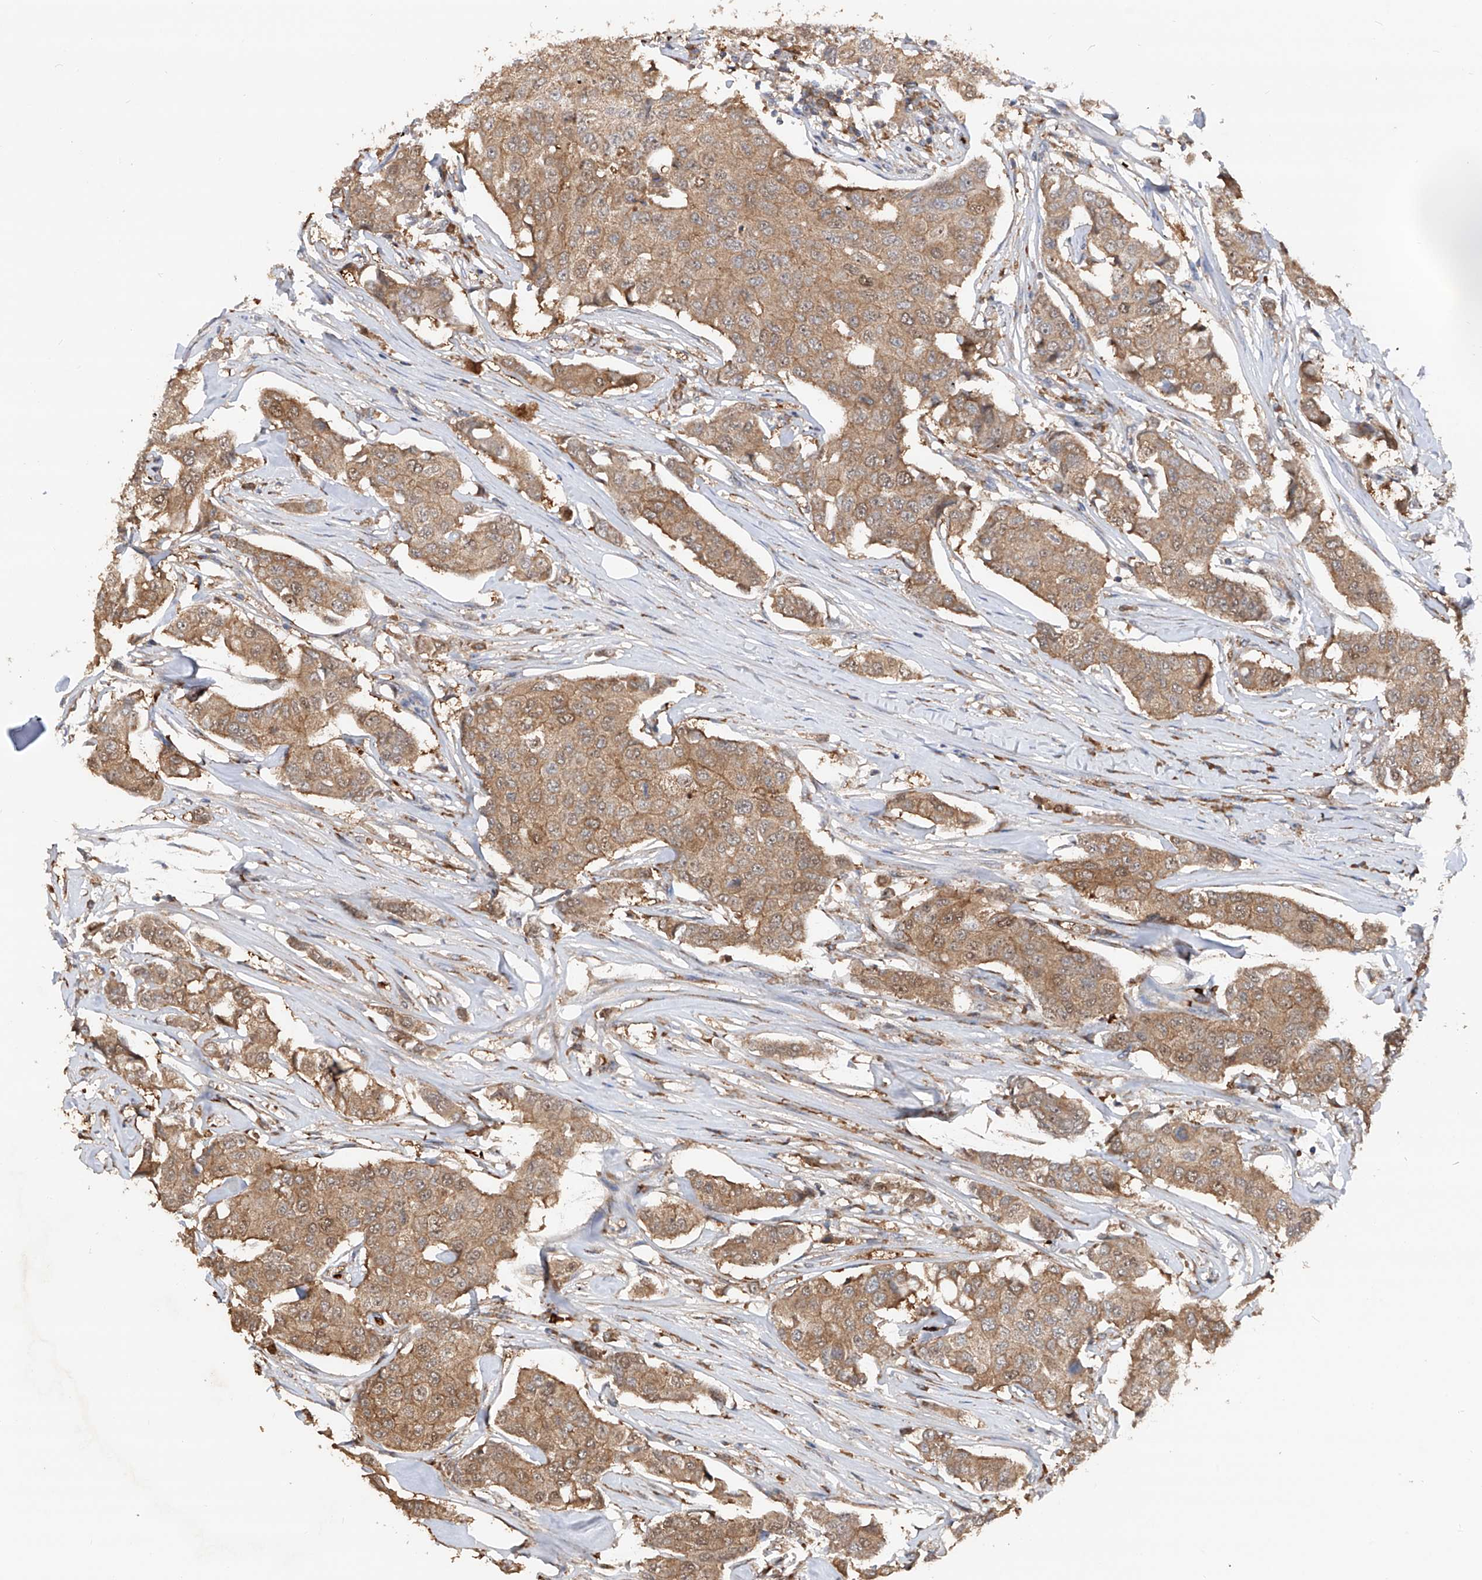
{"staining": {"intensity": "moderate", "quantity": ">75%", "location": "cytoplasmic/membranous"}, "tissue": "breast cancer", "cell_type": "Tumor cells", "image_type": "cancer", "snomed": [{"axis": "morphology", "description": "Duct carcinoma"}, {"axis": "topography", "description": "Breast"}], "caption": "The immunohistochemical stain labels moderate cytoplasmic/membranous positivity in tumor cells of infiltrating ductal carcinoma (breast) tissue.", "gene": "EDN1", "patient": {"sex": "female", "age": 80}}